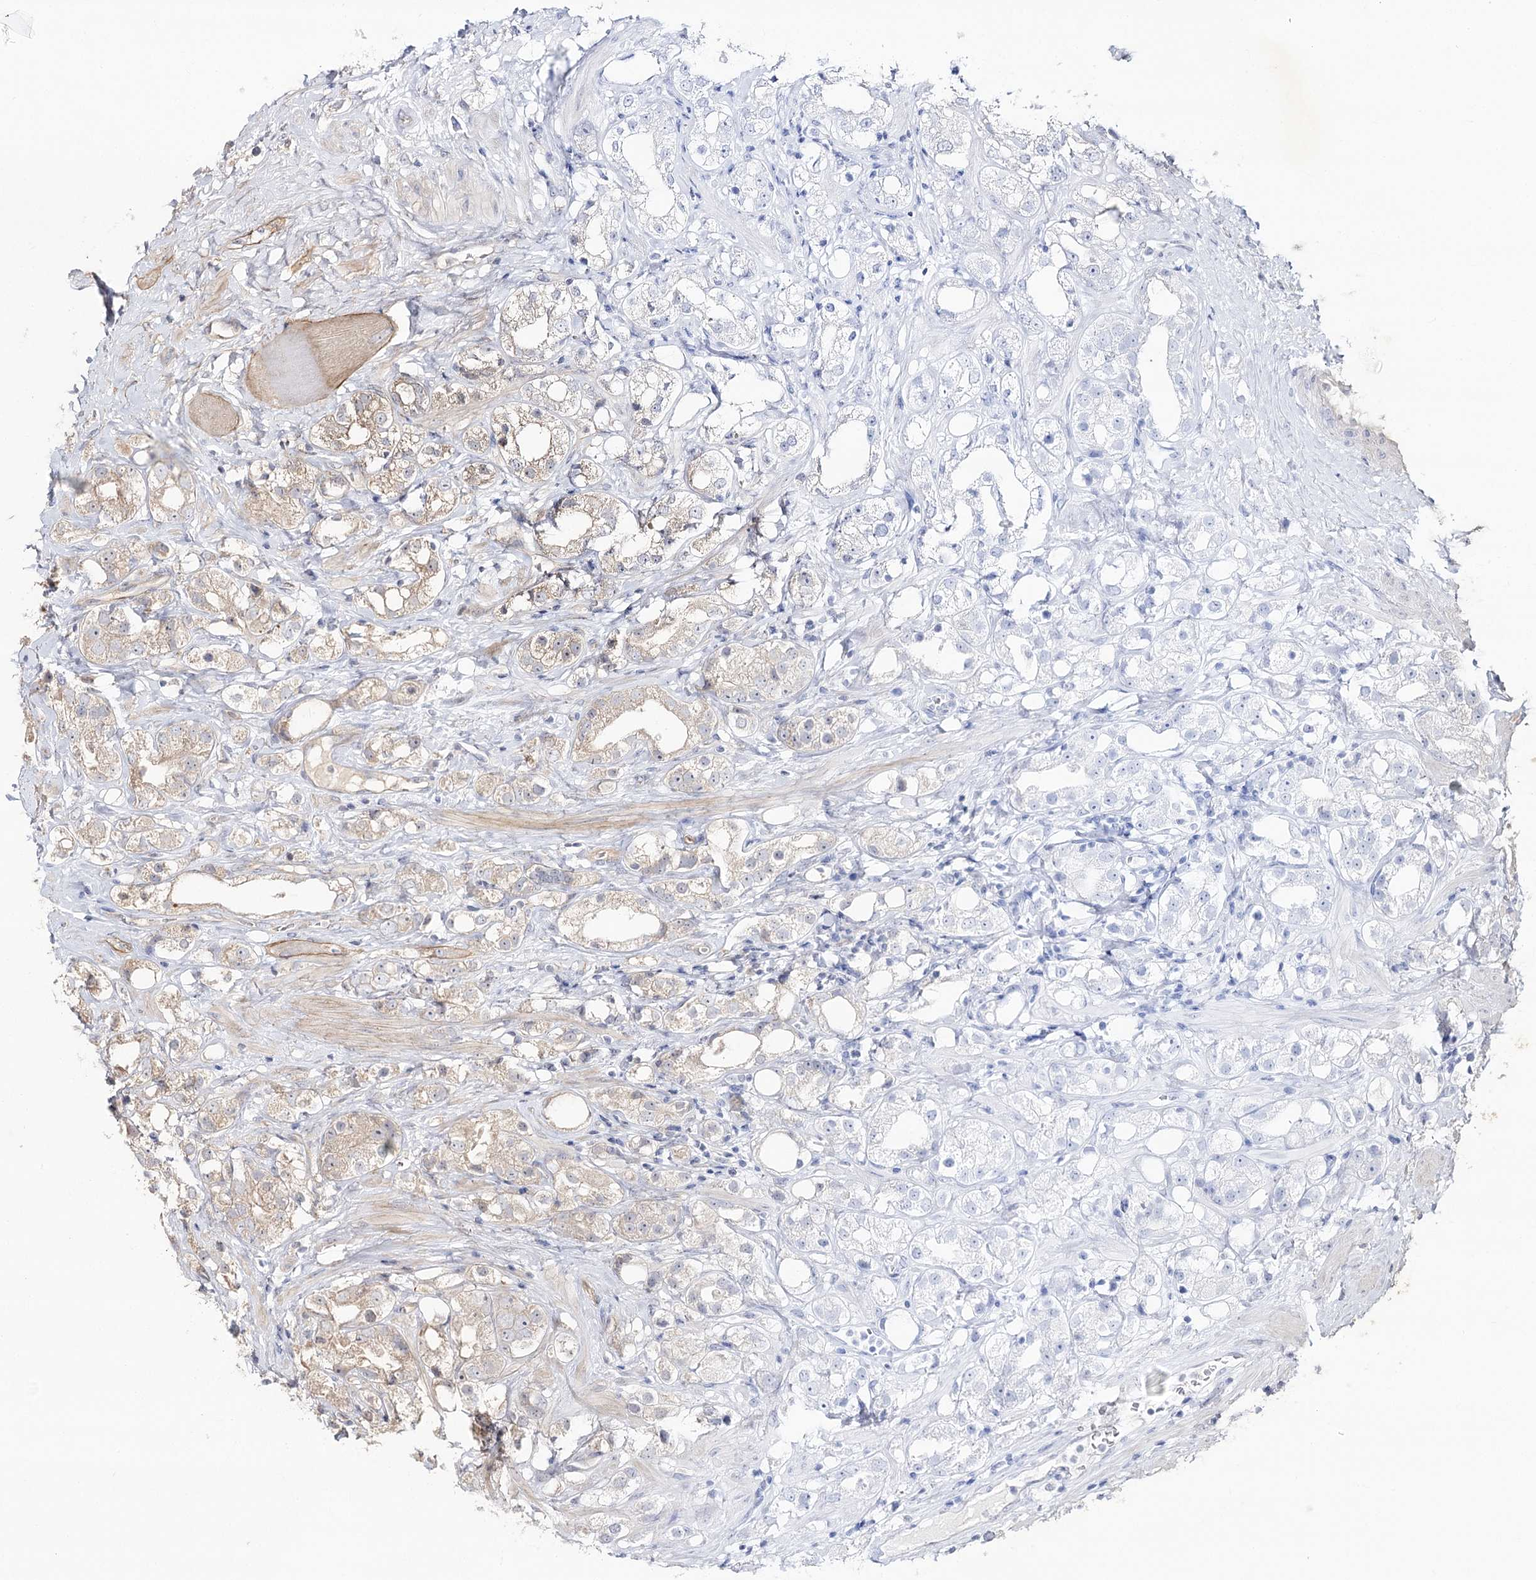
{"staining": {"intensity": "weak", "quantity": "25%-75%", "location": "cytoplasmic/membranous"}, "tissue": "prostate cancer", "cell_type": "Tumor cells", "image_type": "cancer", "snomed": [{"axis": "morphology", "description": "Adenocarcinoma, NOS"}, {"axis": "topography", "description": "Prostate"}], "caption": "Prostate cancer (adenocarcinoma) stained for a protein (brown) exhibits weak cytoplasmic/membranous positive expression in approximately 25%-75% of tumor cells.", "gene": "C11orf80", "patient": {"sex": "male", "age": 79}}